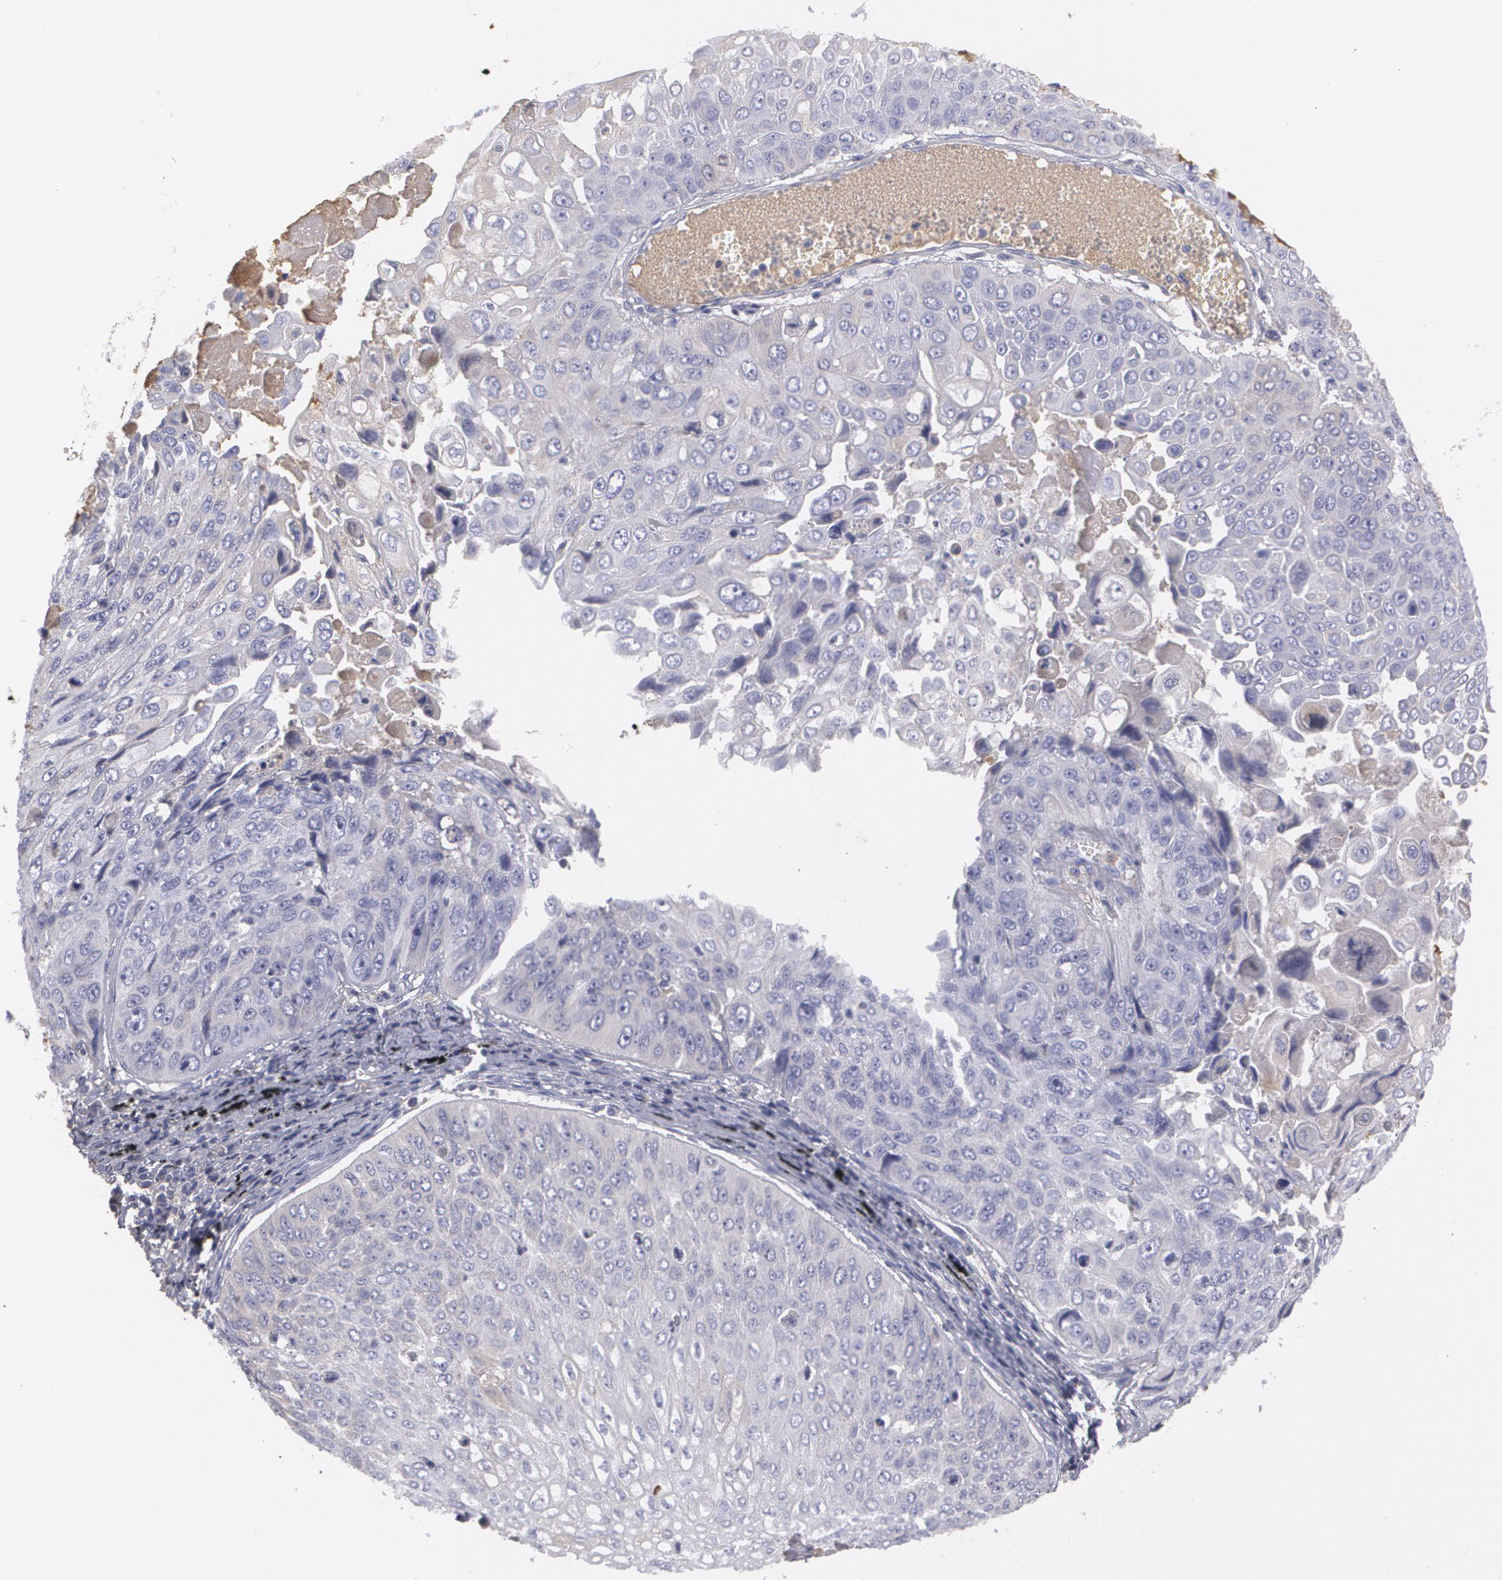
{"staining": {"intensity": "negative", "quantity": "none", "location": "none"}, "tissue": "lung cancer", "cell_type": "Tumor cells", "image_type": "cancer", "snomed": [{"axis": "morphology", "description": "Adenocarcinoma, NOS"}, {"axis": "topography", "description": "Lung"}], "caption": "IHC of adenocarcinoma (lung) demonstrates no expression in tumor cells.", "gene": "SERPINA1", "patient": {"sex": "male", "age": 60}}